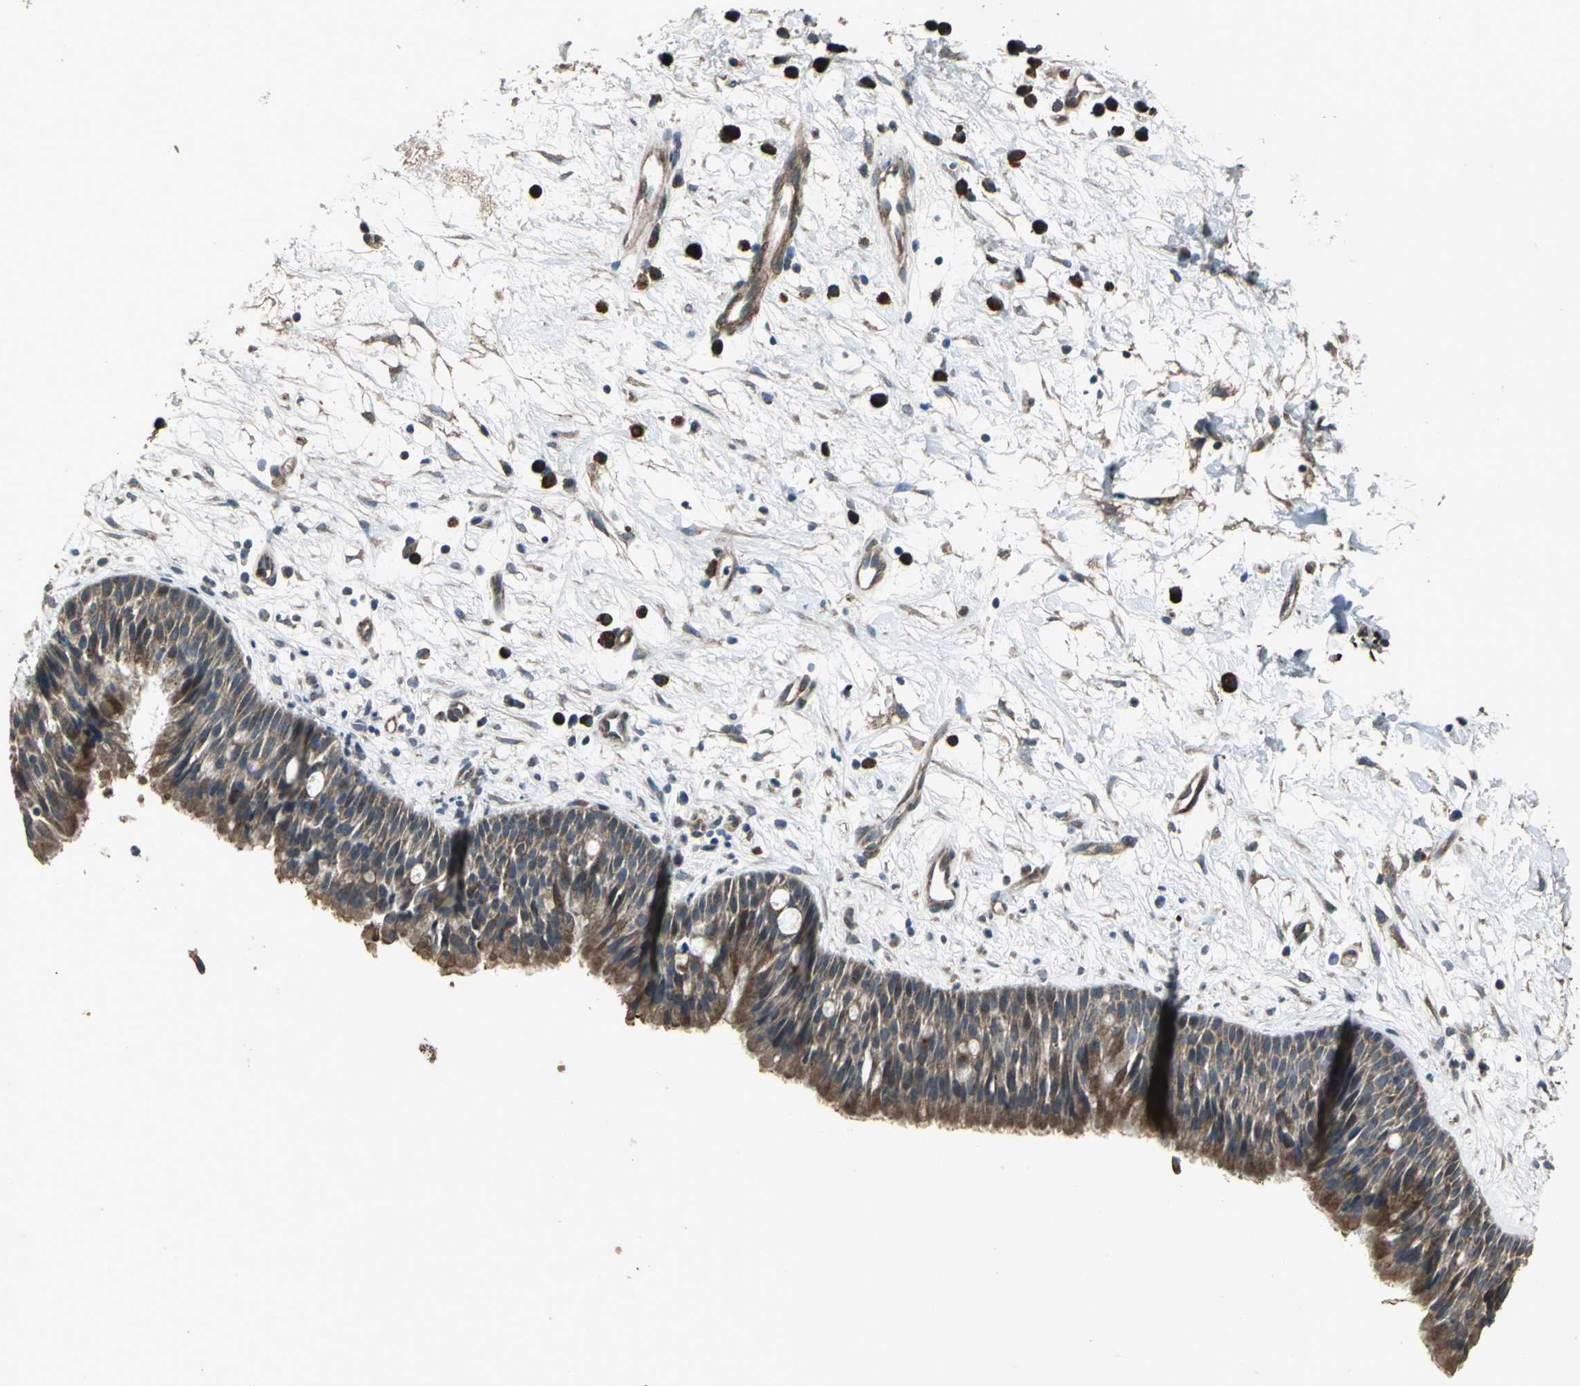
{"staining": {"intensity": "moderate", "quantity": ">75%", "location": "cytoplasmic/membranous"}, "tissue": "nasopharynx", "cell_type": "Respiratory epithelial cells", "image_type": "normal", "snomed": [{"axis": "morphology", "description": "Normal tissue, NOS"}, {"axis": "topography", "description": "Nasopharynx"}], "caption": "Nasopharynx stained with immunohistochemistry displays moderate cytoplasmic/membranous staining in about >75% of respiratory epithelial cells.", "gene": "SEPTIN4", "patient": {"sex": "male", "age": 13}}